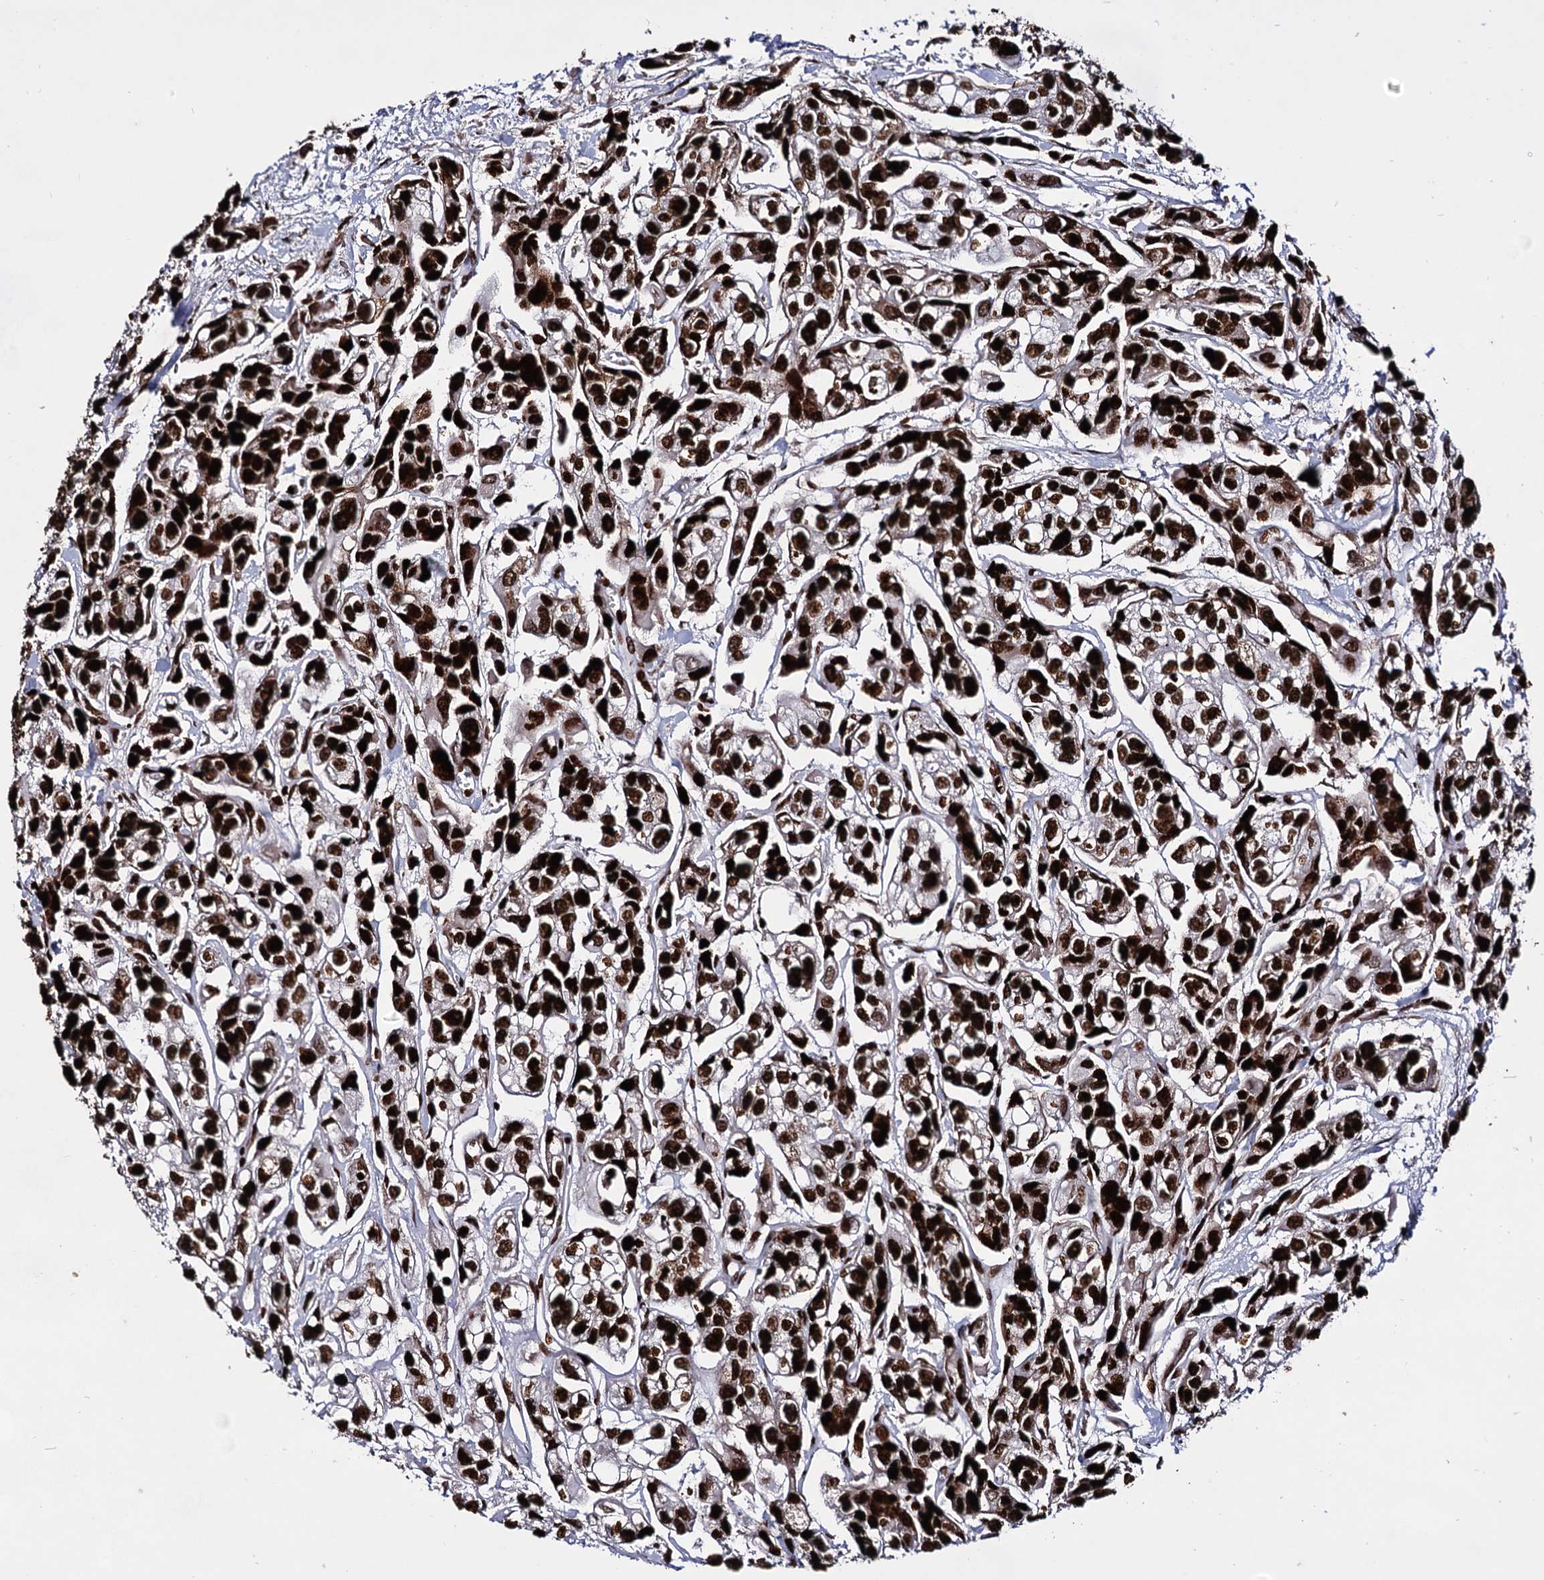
{"staining": {"intensity": "strong", "quantity": ">75%", "location": "nuclear"}, "tissue": "urothelial cancer", "cell_type": "Tumor cells", "image_type": "cancer", "snomed": [{"axis": "morphology", "description": "Urothelial carcinoma, High grade"}, {"axis": "topography", "description": "Urinary bladder"}], "caption": "The histopathology image reveals immunohistochemical staining of urothelial carcinoma (high-grade). There is strong nuclear staining is seen in approximately >75% of tumor cells.", "gene": "HMGB2", "patient": {"sex": "male", "age": 67}}